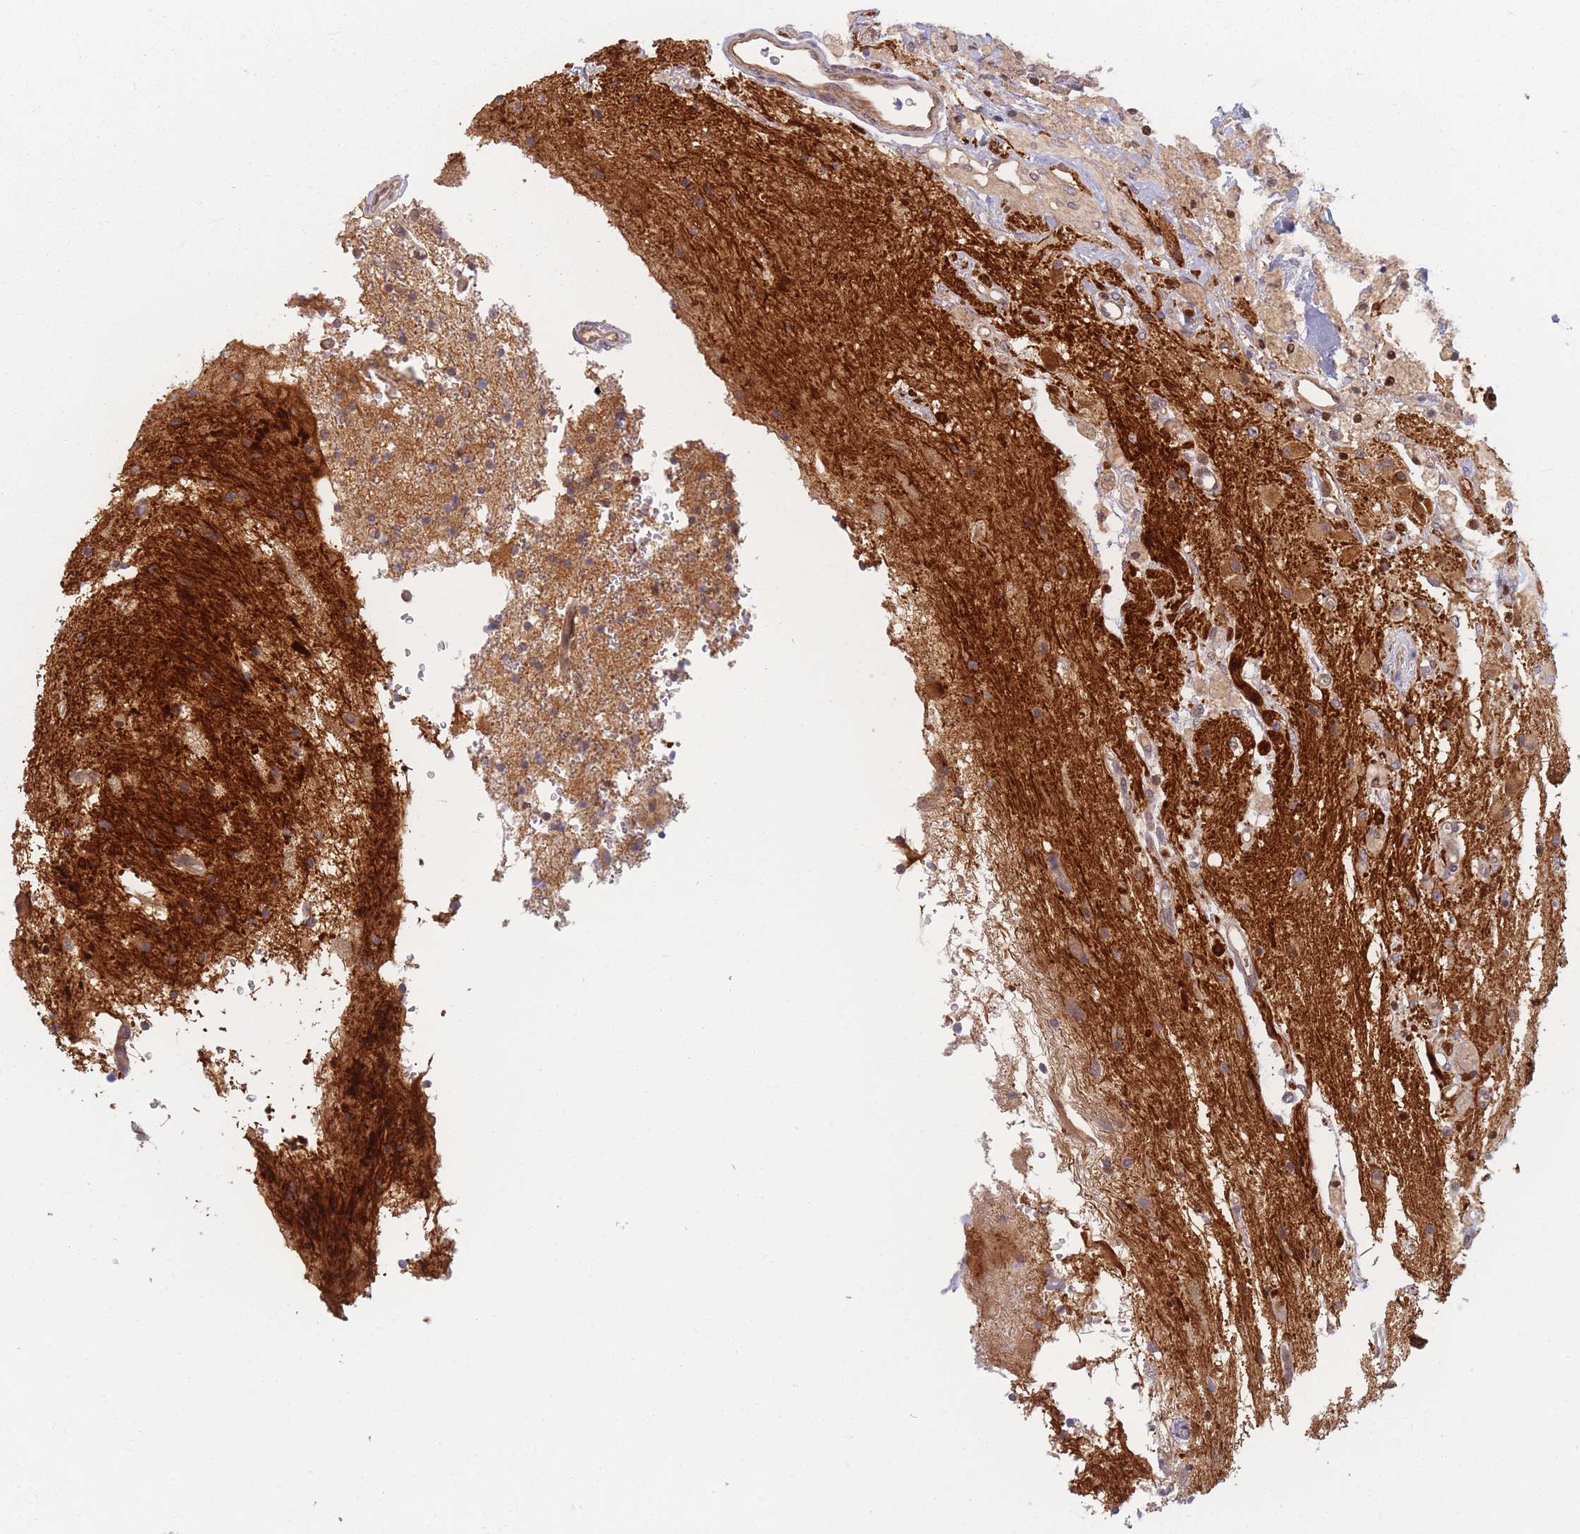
{"staining": {"intensity": "weak", "quantity": "<25%", "location": "cytoplasmic/membranous"}, "tissue": "glioma", "cell_type": "Tumor cells", "image_type": "cancer", "snomed": [{"axis": "morphology", "description": "Glioma, malignant, High grade"}, {"axis": "topography", "description": "Brain"}], "caption": "Malignant glioma (high-grade) was stained to show a protein in brown. There is no significant expression in tumor cells.", "gene": "FAM153A", "patient": {"sex": "male", "age": 34}}